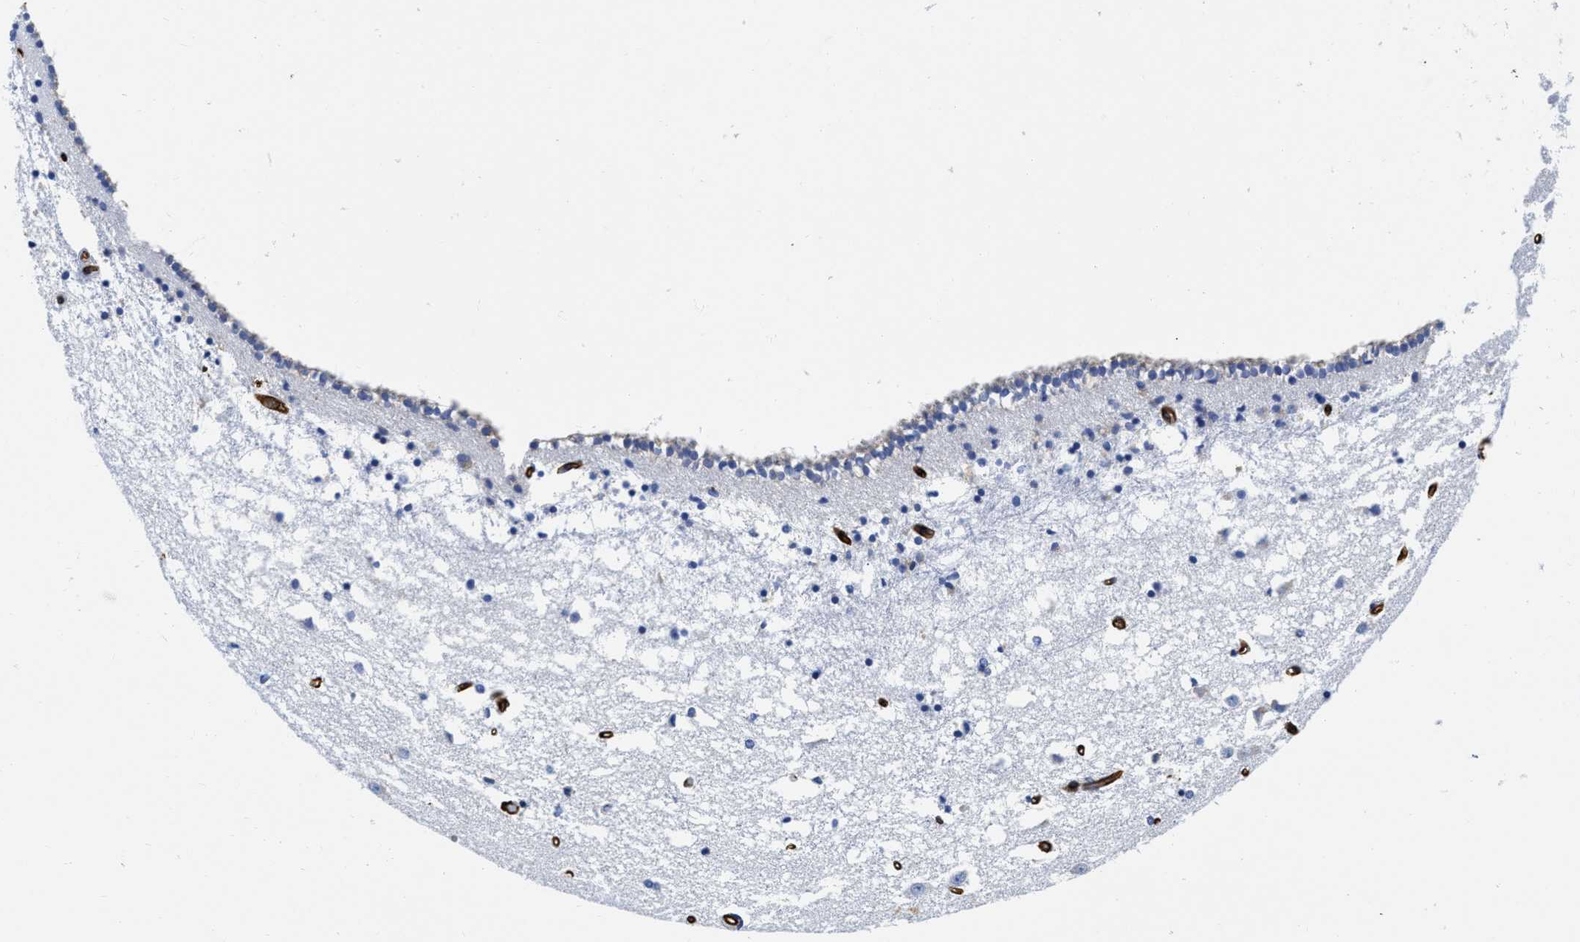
{"staining": {"intensity": "negative", "quantity": "none", "location": "none"}, "tissue": "caudate", "cell_type": "Glial cells", "image_type": "normal", "snomed": [{"axis": "morphology", "description": "Normal tissue, NOS"}, {"axis": "topography", "description": "Lateral ventricle wall"}], "caption": "DAB immunohistochemical staining of normal human caudate displays no significant expression in glial cells. The staining is performed using DAB brown chromogen with nuclei counter-stained in using hematoxylin.", "gene": "TVP23B", "patient": {"sex": "male", "age": 45}}